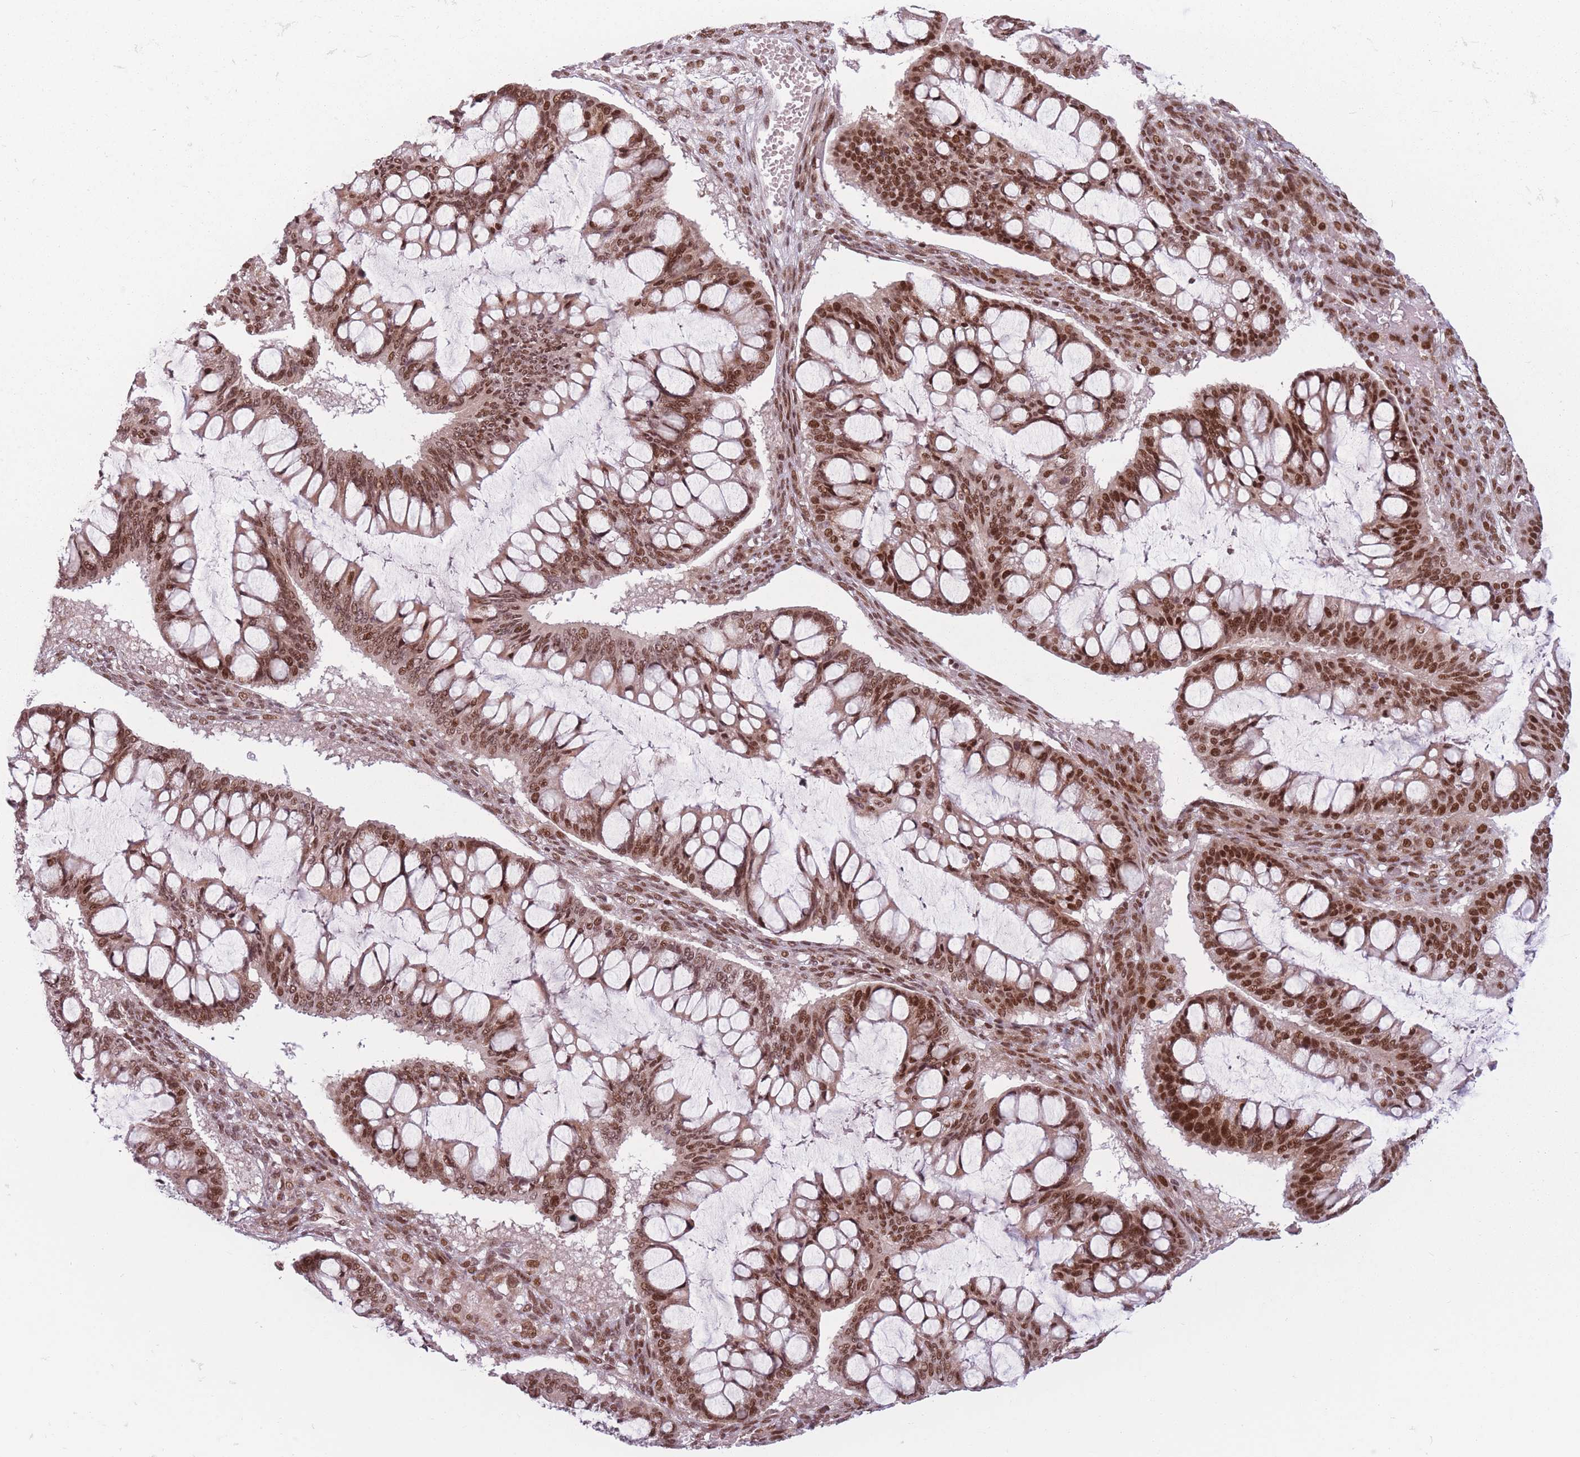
{"staining": {"intensity": "strong", "quantity": ">75%", "location": "cytoplasmic/membranous,nuclear"}, "tissue": "ovarian cancer", "cell_type": "Tumor cells", "image_type": "cancer", "snomed": [{"axis": "morphology", "description": "Cystadenocarcinoma, mucinous, NOS"}, {"axis": "topography", "description": "Ovary"}], "caption": "Immunohistochemical staining of mucinous cystadenocarcinoma (ovarian) exhibits high levels of strong cytoplasmic/membranous and nuclear staining in about >75% of tumor cells.", "gene": "SUPT6H", "patient": {"sex": "female", "age": 73}}